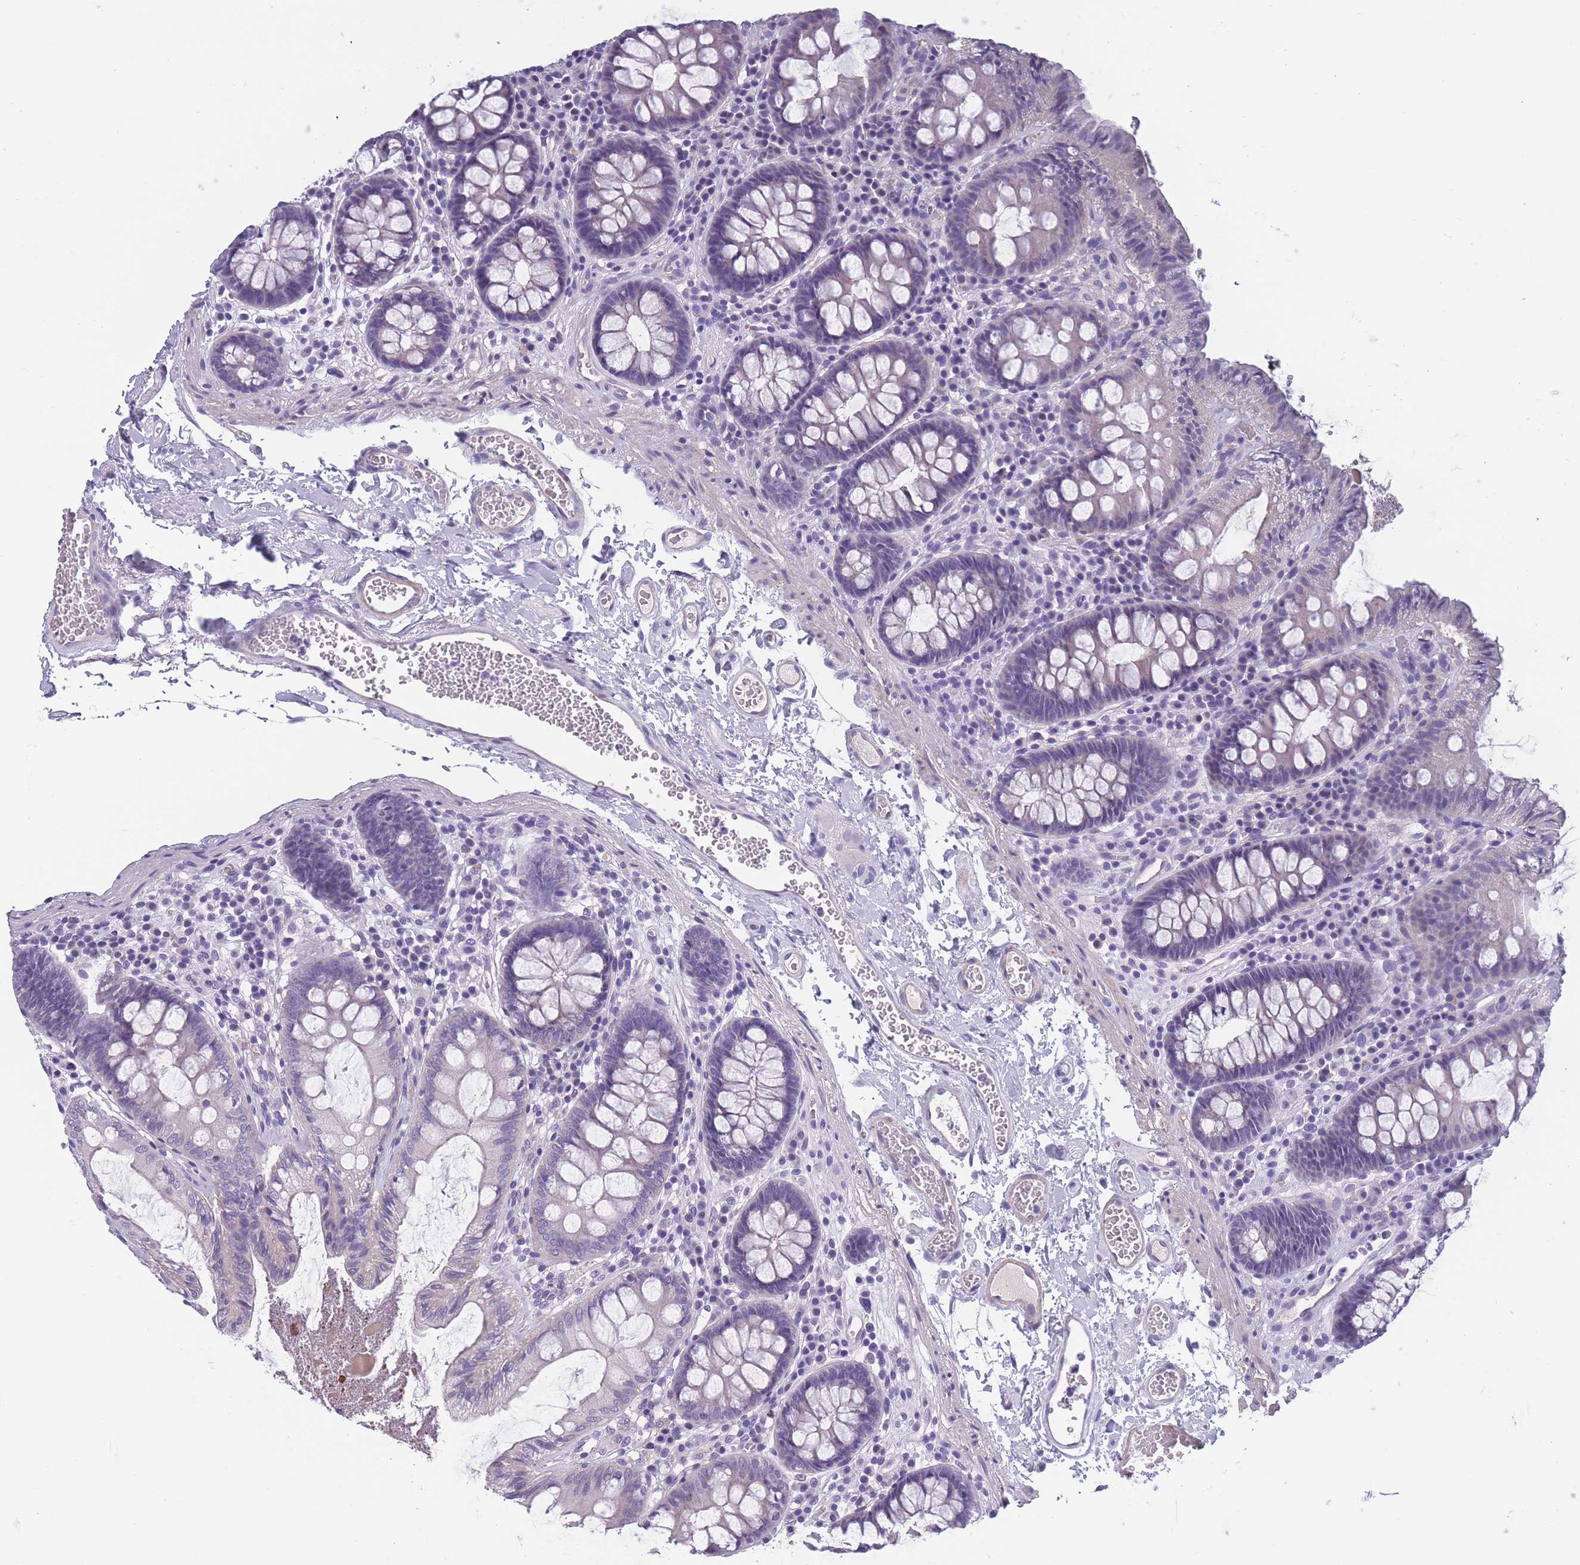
{"staining": {"intensity": "negative", "quantity": "none", "location": "none"}, "tissue": "colon", "cell_type": "Endothelial cells", "image_type": "normal", "snomed": [{"axis": "morphology", "description": "Normal tissue, NOS"}, {"axis": "topography", "description": "Colon"}], "caption": "High magnification brightfield microscopy of benign colon stained with DAB (brown) and counterstained with hematoxylin (blue): endothelial cells show no significant positivity. Brightfield microscopy of immunohistochemistry (IHC) stained with DAB (brown) and hematoxylin (blue), captured at high magnification.", "gene": "OR4C5", "patient": {"sex": "male", "age": 84}}